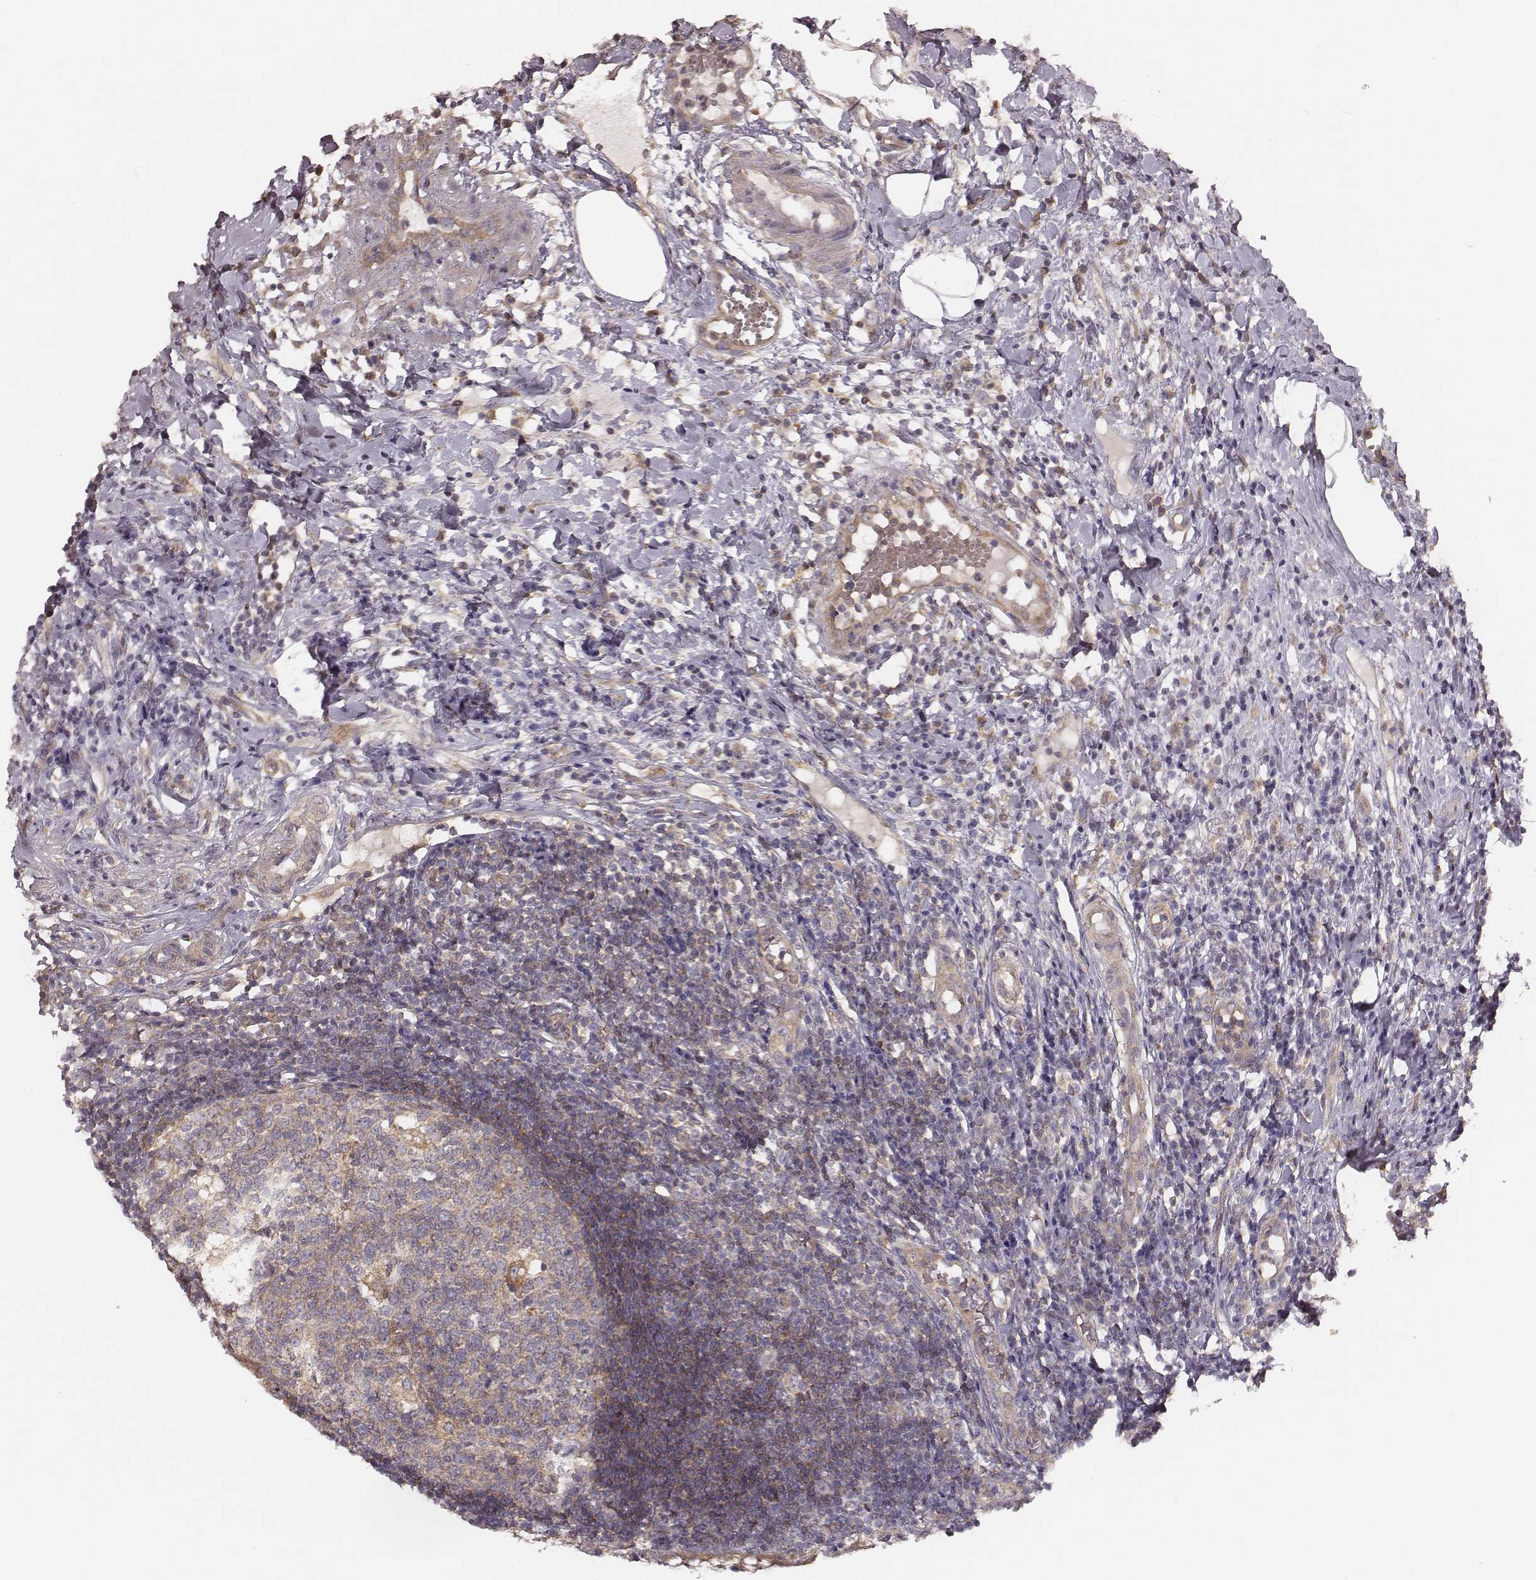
{"staining": {"intensity": "moderate", "quantity": ">75%", "location": "cytoplasmic/membranous"}, "tissue": "appendix", "cell_type": "Glandular cells", "image_type": "normal", "snomed": [{"axis": "morphology", "description": "Normal tissue, NOS"}, {"axis": "morphology", "description": "Inflammation, NOS"}, {"axis": "topography", "description": "Appendix"}], "caption": "Appendix stained with DAB IHC reveals medium levels of moderate cytoplasmic/membranous staining in about >75% of glandular cells.", "gene": "VPS26A", "patient": {"sex": "male", "age": 16}}